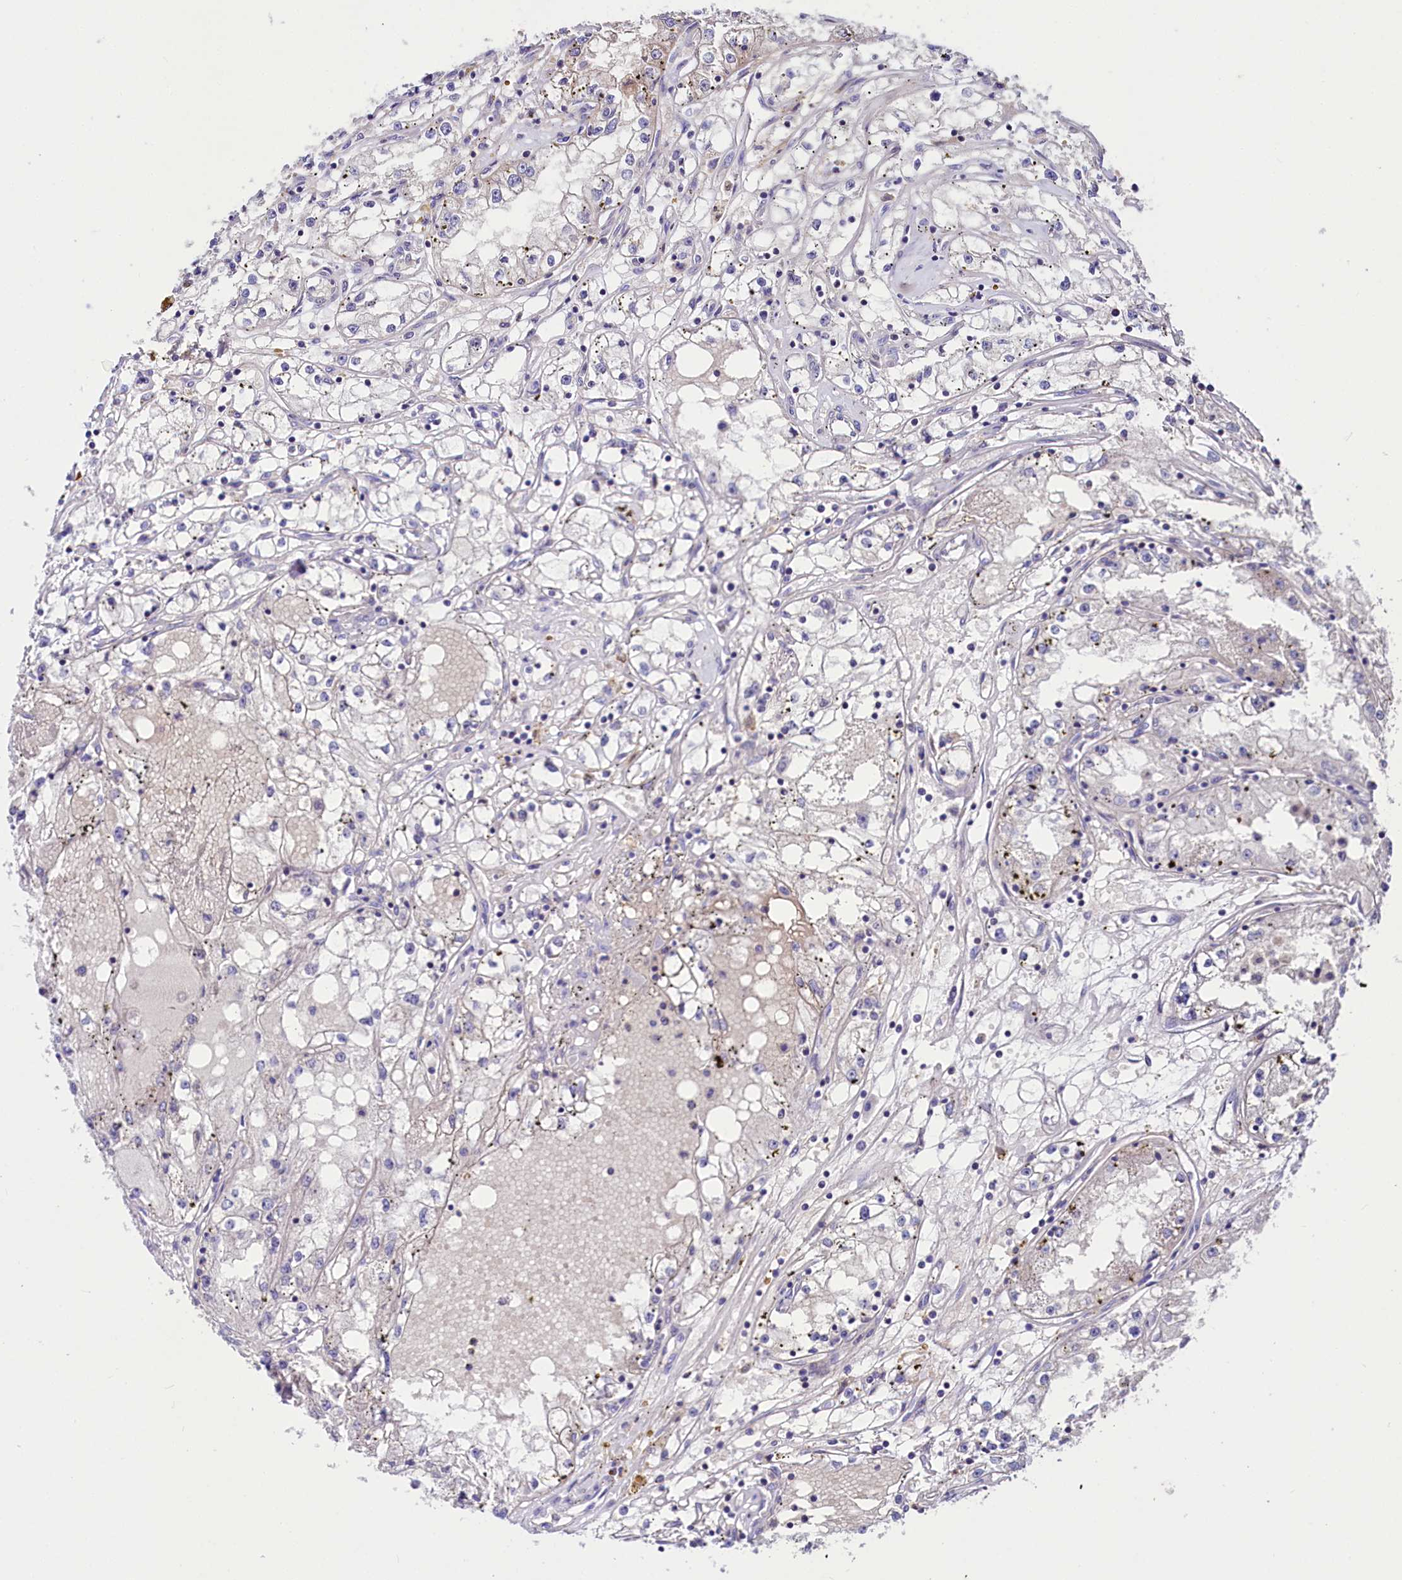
{"staining": {"intensity": "negative", "quantity": "none", "location": "none"}, "tissue": "renal cancer", "cell_type": "Tumor cells", "image_type": "cancer", "snomed": [{"axis": "morphology", "description": "Adenocarcinoma, NOS"}, {"axis": "topography", "description": "Kidney"}], "caption": "This image is of adenocarcinoma (renal) stained with IHC to label a protein in brown with the nuclei are counter-stained blue. There is no positivity in tumor cells.", "gene": "ABHD5", "patient": {"sex": "male", "age": 56}}